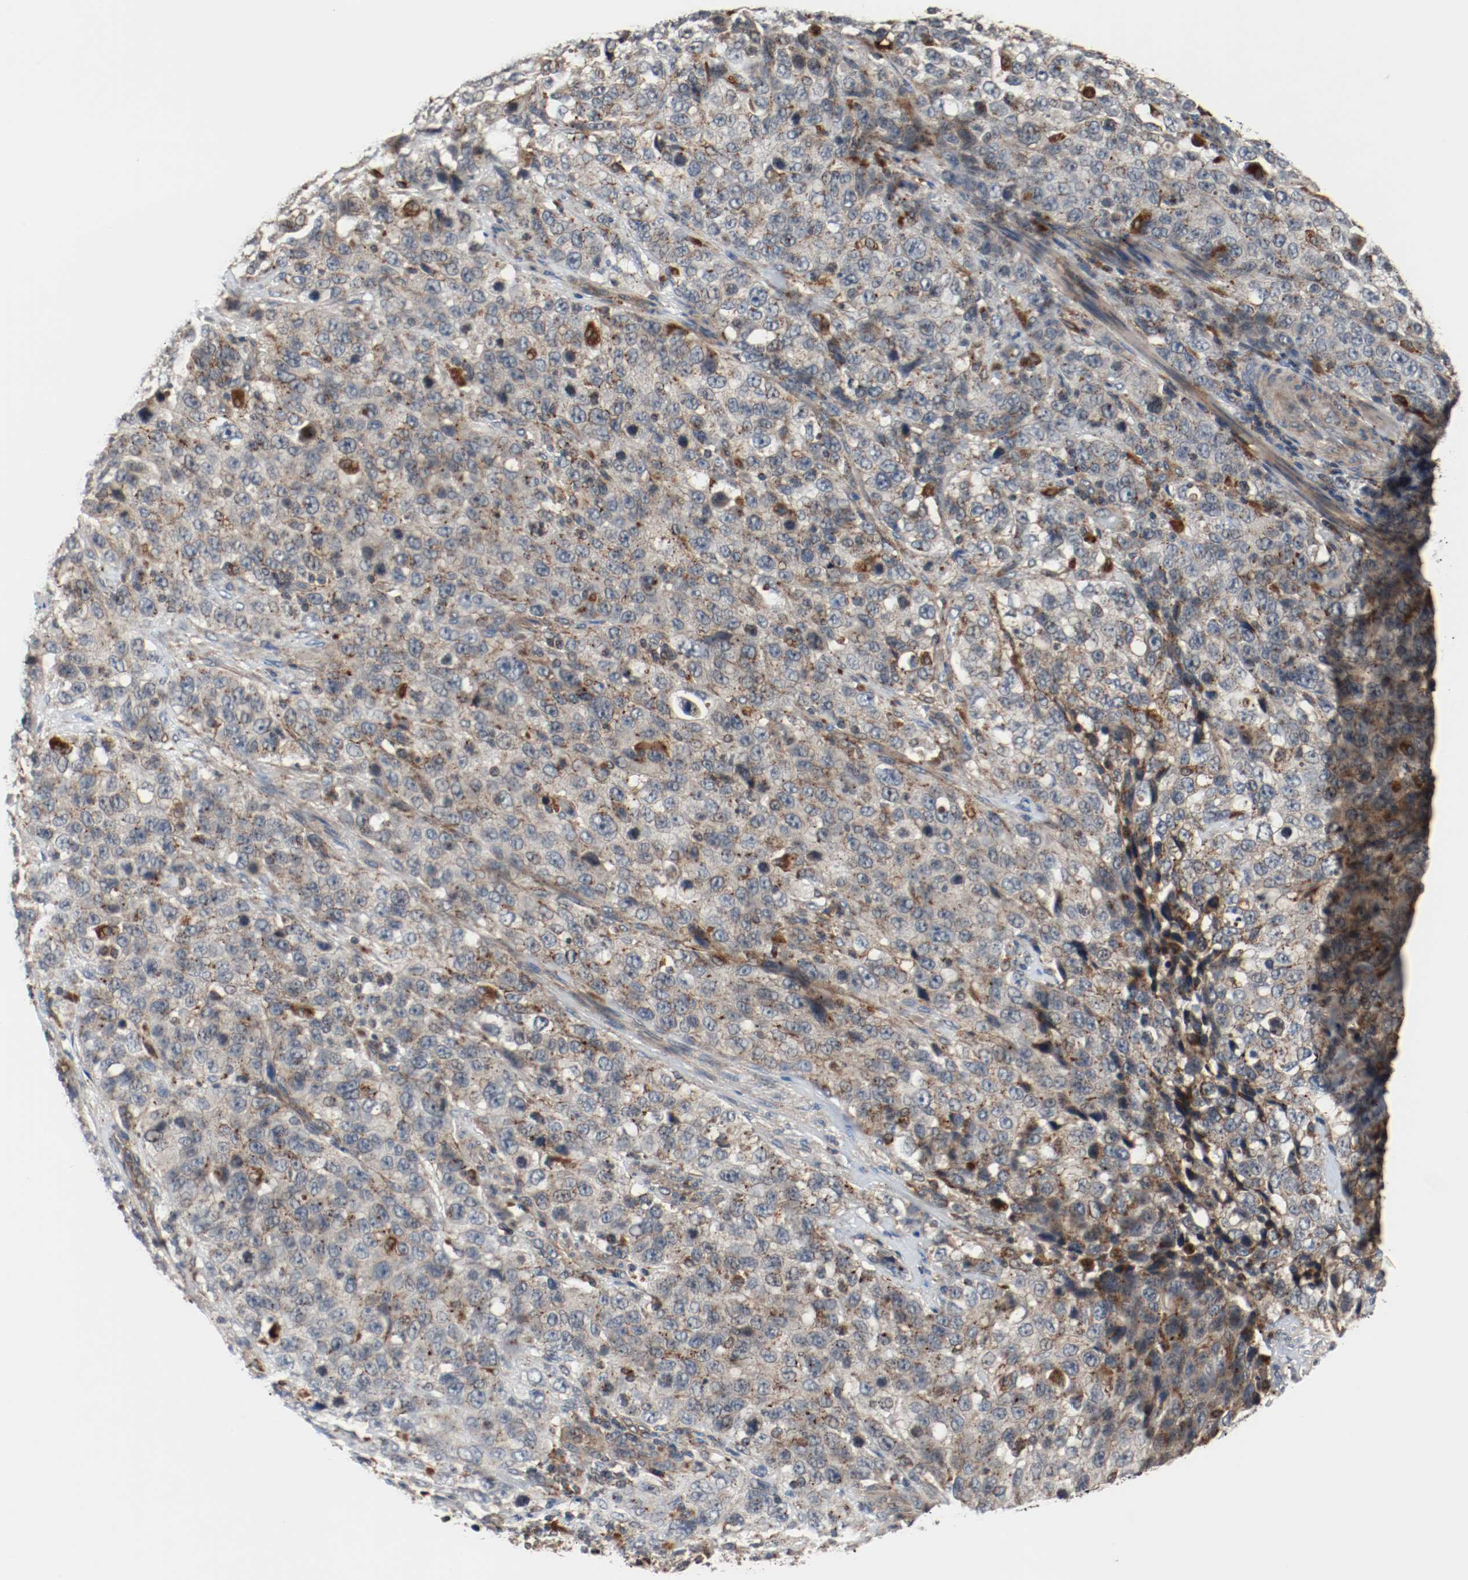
{"staining": {"intensity": "moderate", "quantity": ">75%", "location": "cytoplasmic/membranous"}, "tissue": "stomach cancer", "cell_type": "Tumor cells", "image_type": "cancer", "snomed": [{"axis": "morphology", "description": "Normal tissue, NOS"}, {"axis": "morphology", "description": "Adenocarcinoma, NOS"}, {"axis": "topography", "description": "Stomach"}], "caption": "Immunohistochemical staining of stomach cancer (adenocarcinoma) exhibits medium levels of moderate cytoplasmic/membranous expression in about >75% of tumor cells.", "gene": "LAMP2", "patient": {"sex": "male", "age": 48}}